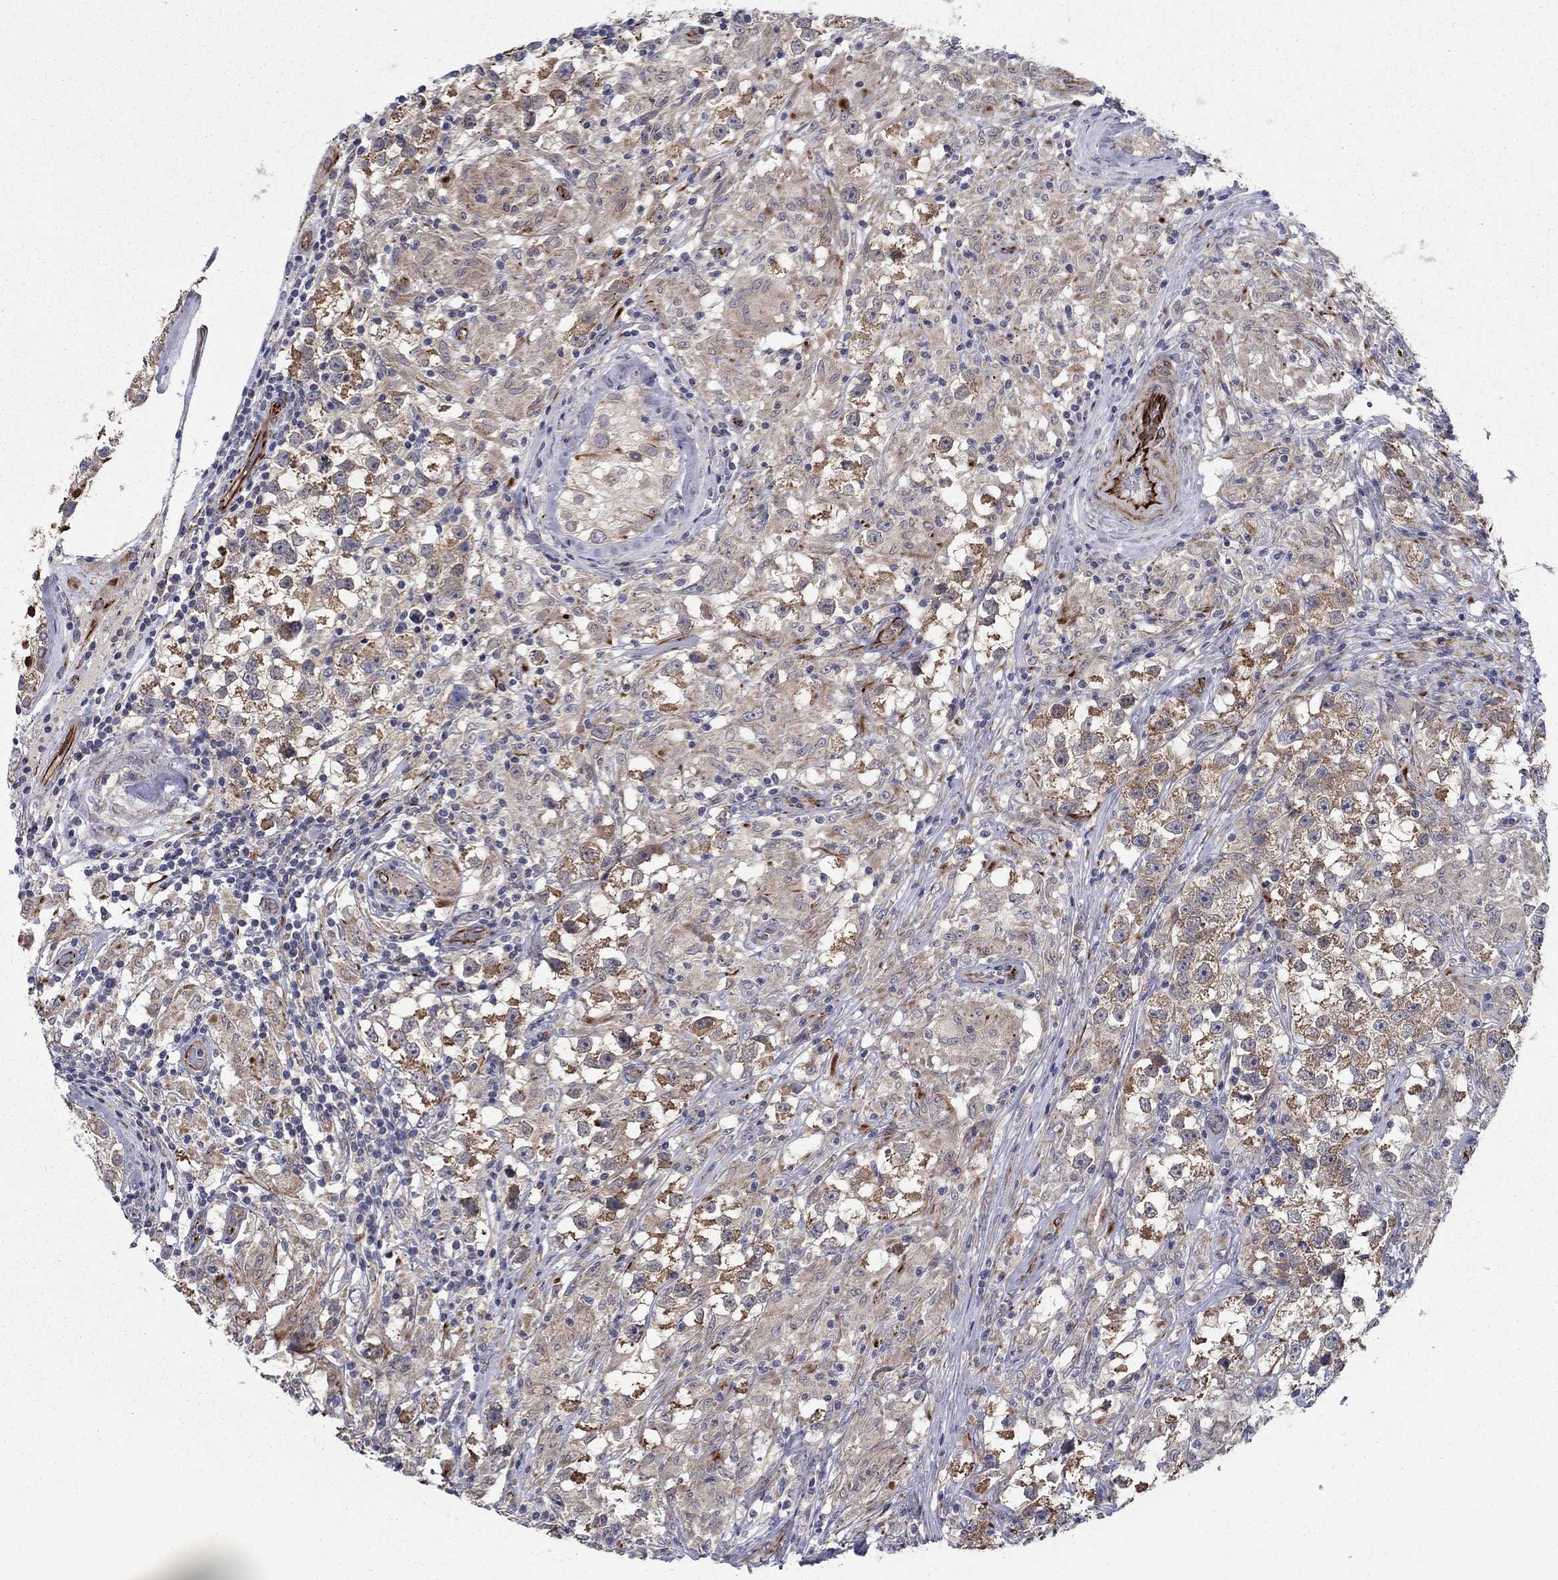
{"staining": {"intensity": "moderate", "quantity": ">75%", "location": "cytoplasmic/membranous"}, "tissue": "testis cancer", "cell_type": "Tumor cells", "image_type": "cancer", "snomed": [{"axis": "morphology", "description": "Seminoma, NOS"}, {"axis": "topography", "description": "Testis"}], "caption": "Immunohistochemical staining of testis cancer exhibits medium levels of moderate cytoplasmic/membranous expression in about >75% of tumor cells.", "gene": "LACTB2", "patient": {"sex": "male", "age": 46}}